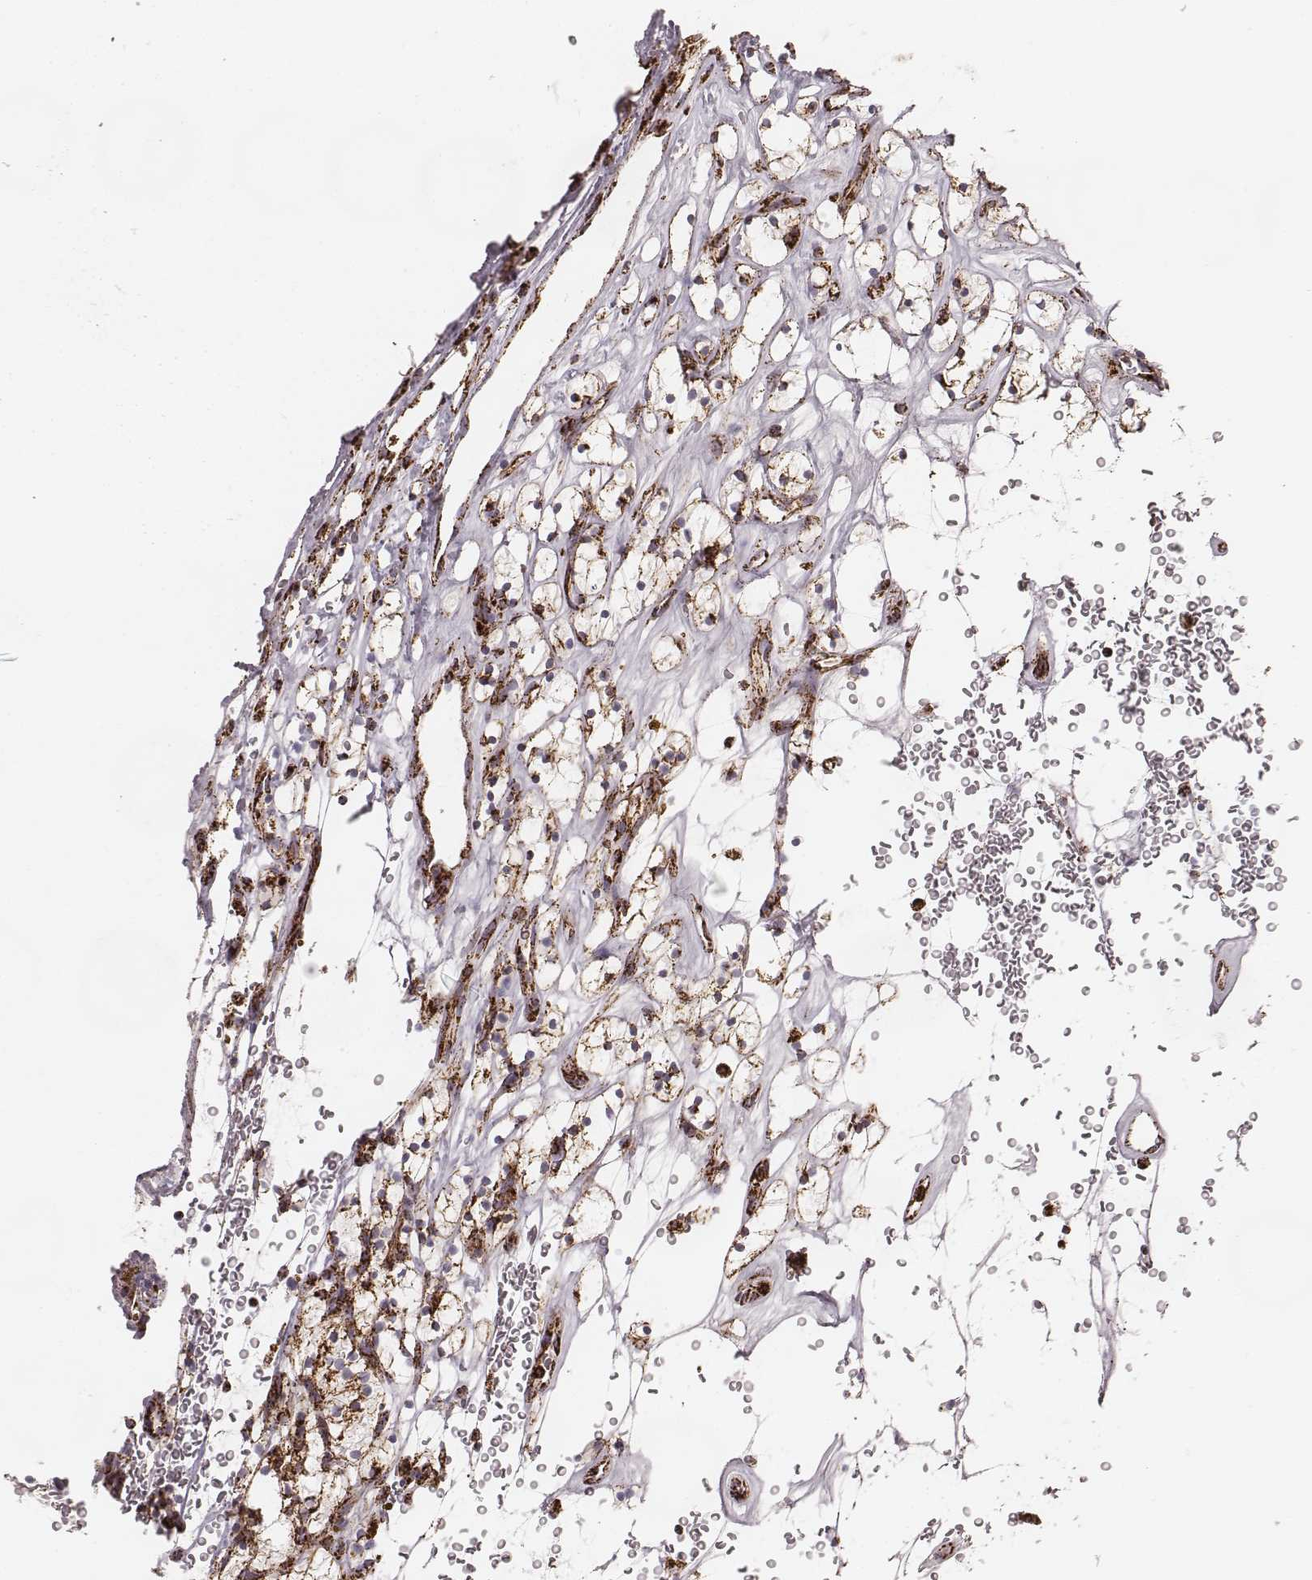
{"staining": {"intensity": "strong", "quantity": ">75%", "location": "cytoplasmic/membranous"}, "tissue": "renal cancer", "cell_type": "Tumor cells", "image_type": "cancer", "snomed": [{"axis": "morphology", "description": "Adenocarcinoma, NOS"}, {"axis": "topography", "description": "Kidney"}], "caption": "Renal adenocarcinoma tissue displays strong cytoplasmic/membranous expression in about >75% of tumor cells", "gene": "TUFM", "patient": {"sex": "female", "age": 64}}